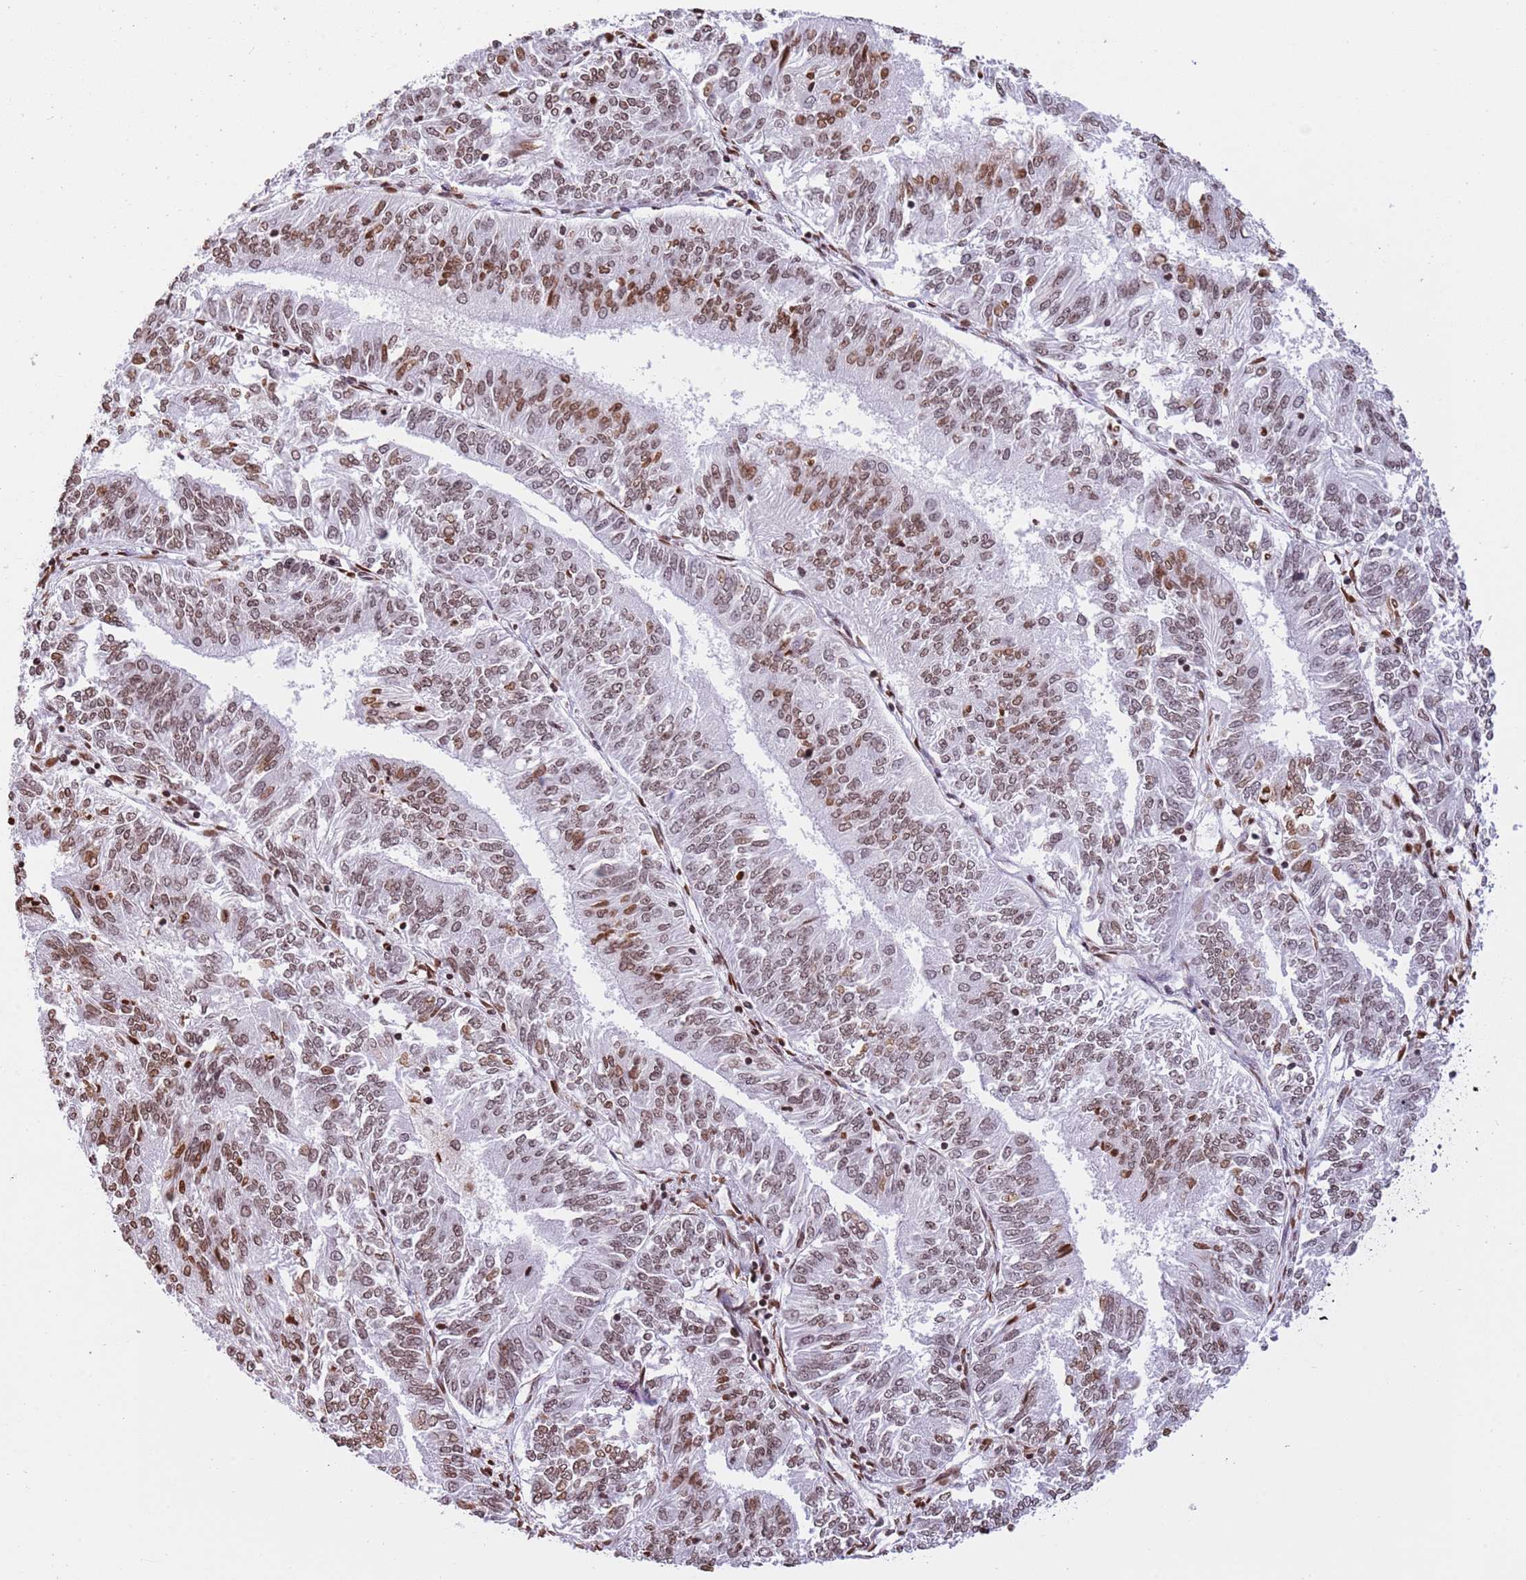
{"staining": {"intensity": "moderate", "quantity": ">75%", "location": "nuclear"}, "tissue": "endometrial cancer", "cell_type": "Tumor cells", "image_type": "cancer", "snomed": [{"axis": "morphology", "description": "Adenocarcinoma, NOS"}, {"axis": "topography", "description": "Endometrium"}], "caption": "A brown stain shows moderate nuclear staining of a protein in adenocarcinoma (endometrial) tumor cells. (Brightfield microscopy of DAB IHC at high magnification).", "gene": "NRIP1", "patient": {"sex": "female", "age": 58}}